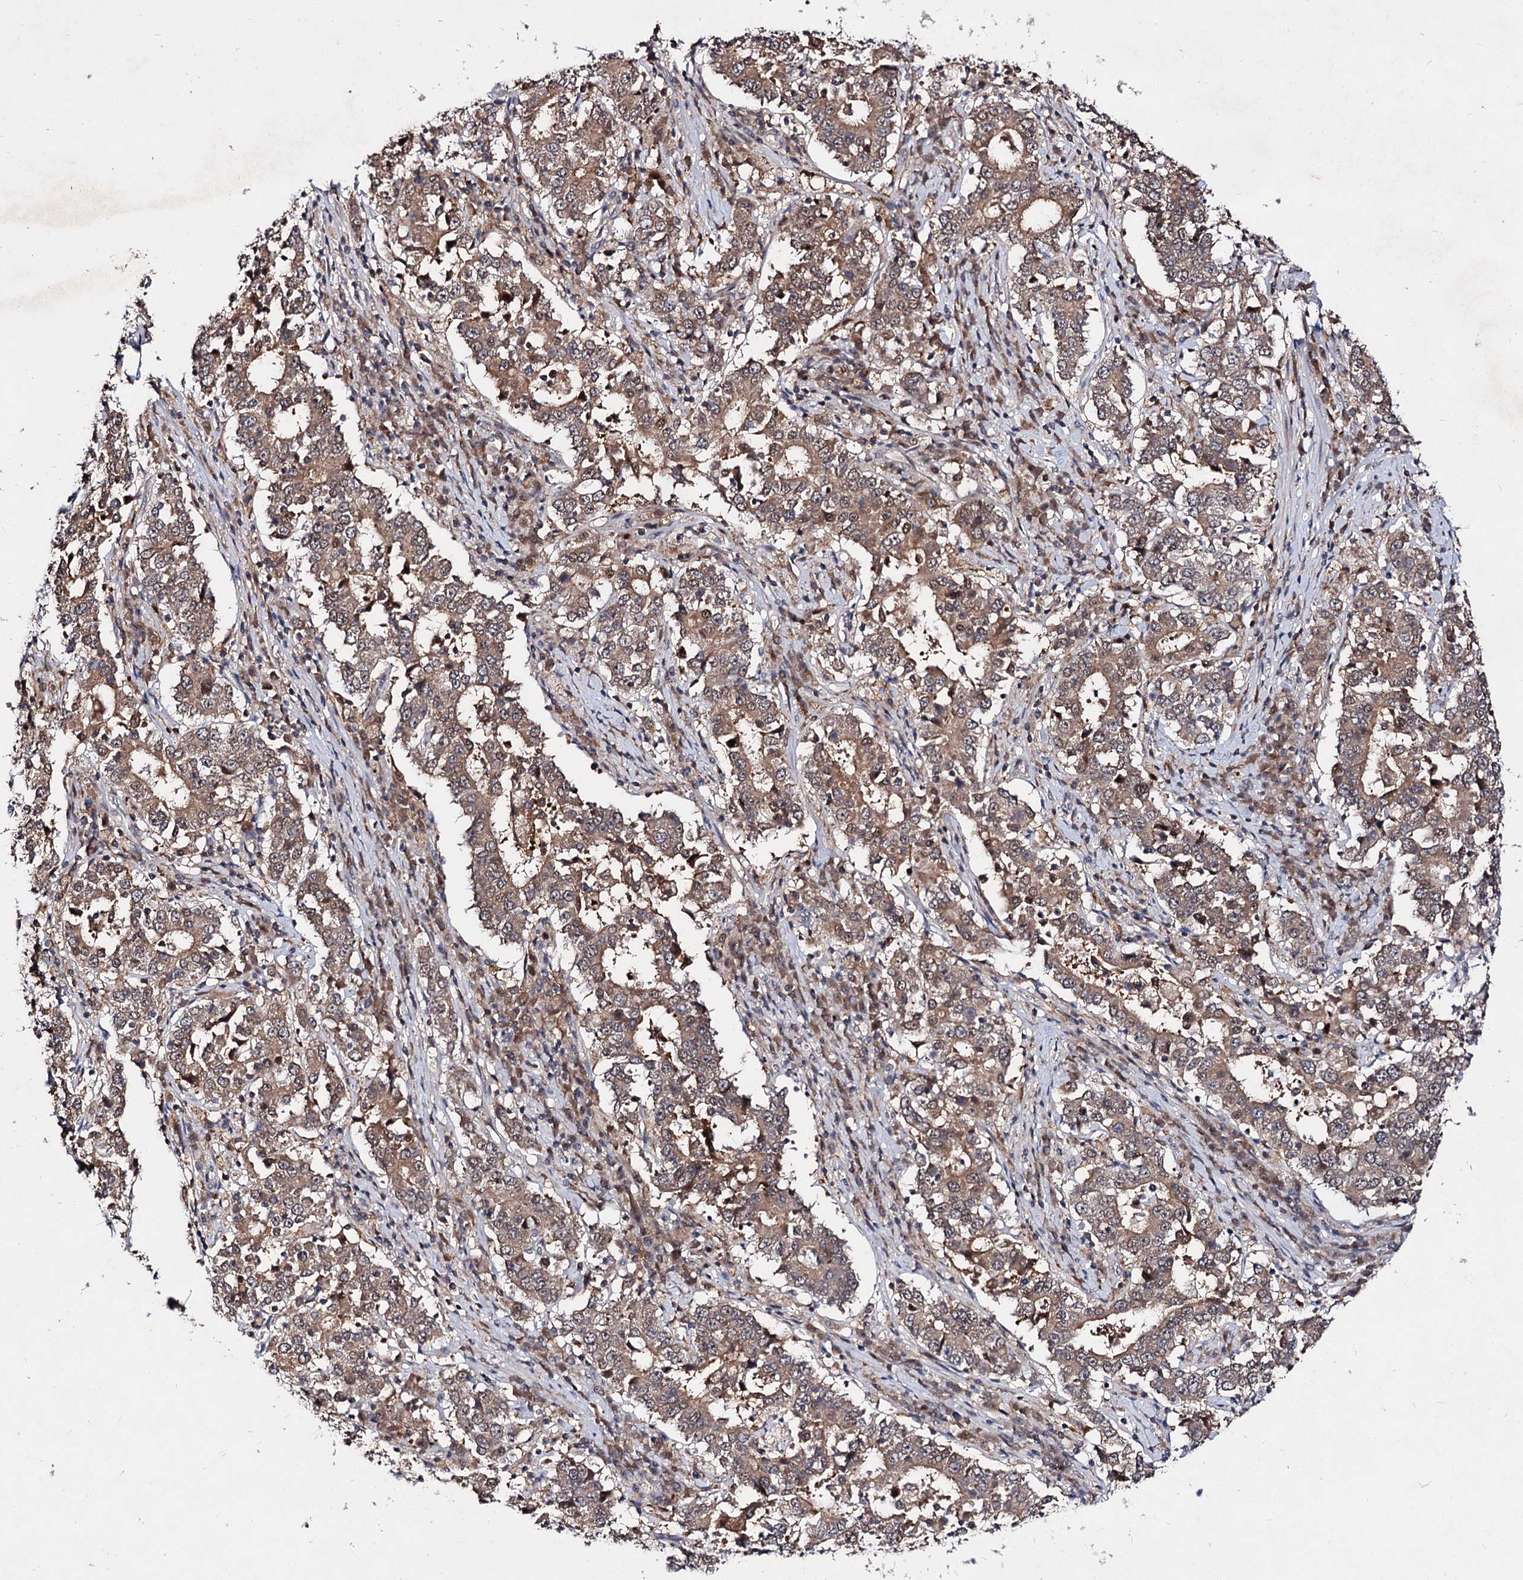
{"staining": {"intensity": "moderate", "quantity": ">75%", "location": "cytoplasmic/membranous"}, "tissue": "stomach cancer", "cell_type": "Tumor cells", "image_type": "cancer", "snomed": [{"axis": "morphology", "description": "Adenocarcinoma, NOS"}, {"axis": "topography", "description": "Stomach"}], "caption": "Stomach adenocarcinoma tissue demonstrates moderate cytoplasmic/membranous positivity in approximately >75% of tumor cells, visualized by immunohistochemistry.", "gene": "ACTR6", "patient": {"sex": "male", "age": 59}}